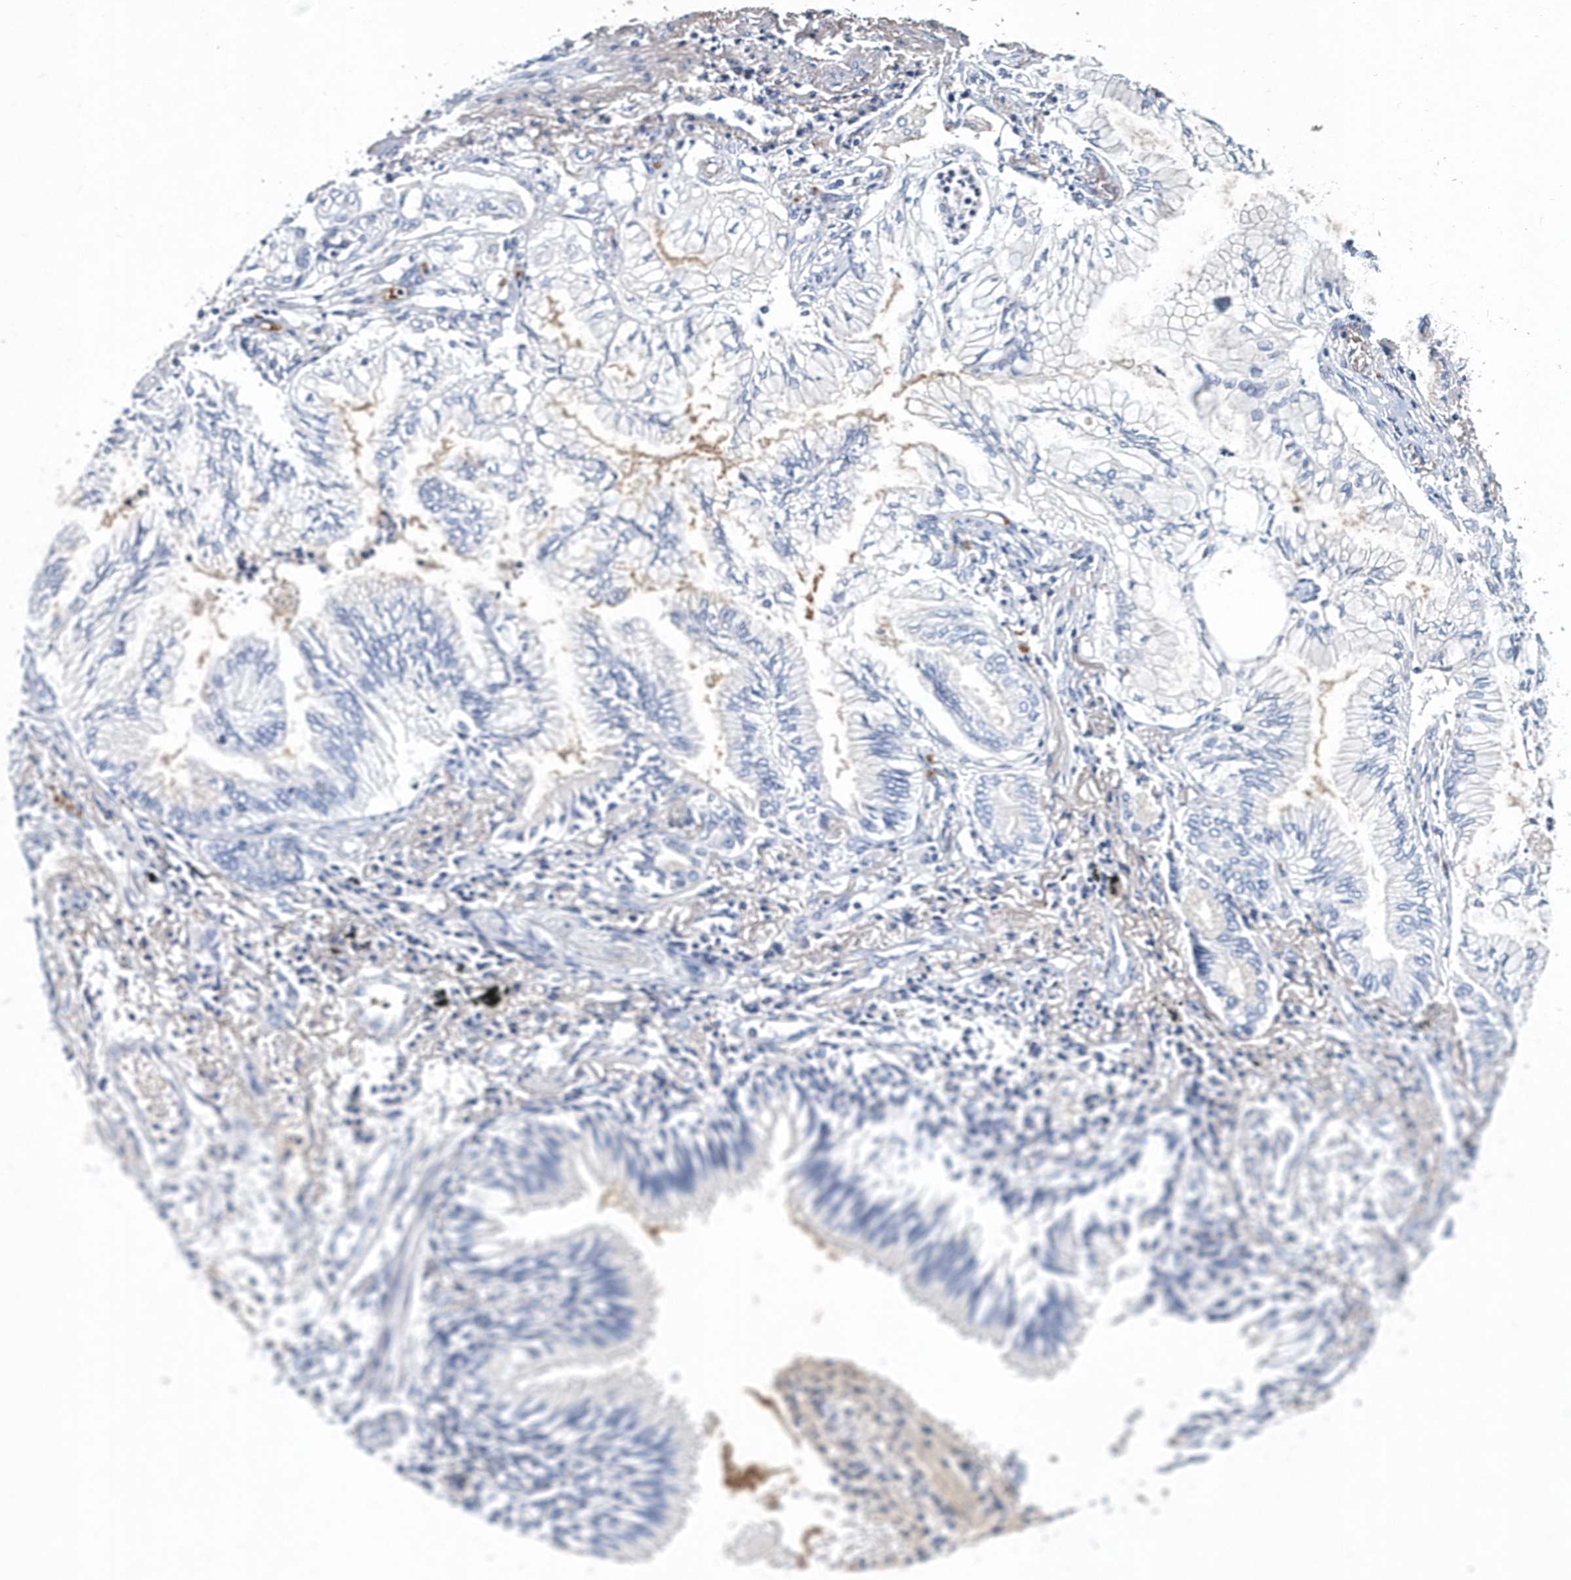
{"staining": {"intensity": "negative", "quantity": "none", "location": "none"}, "tissue": "lung cancer", "cell_type": "Tumor cells", "image_type": "cancer", "snomed": [{"axis": "morphology", "description": "Adenocarcinoma, NOS"}, {"axis": "topography", "description": "Lung"}], "caption": "A photomicrograph of human adenocarcinoma (lung) is negative for staining in tumor cells.", "gene": "ITGA2B", "patient": {"sex": "female", "age": 70}}